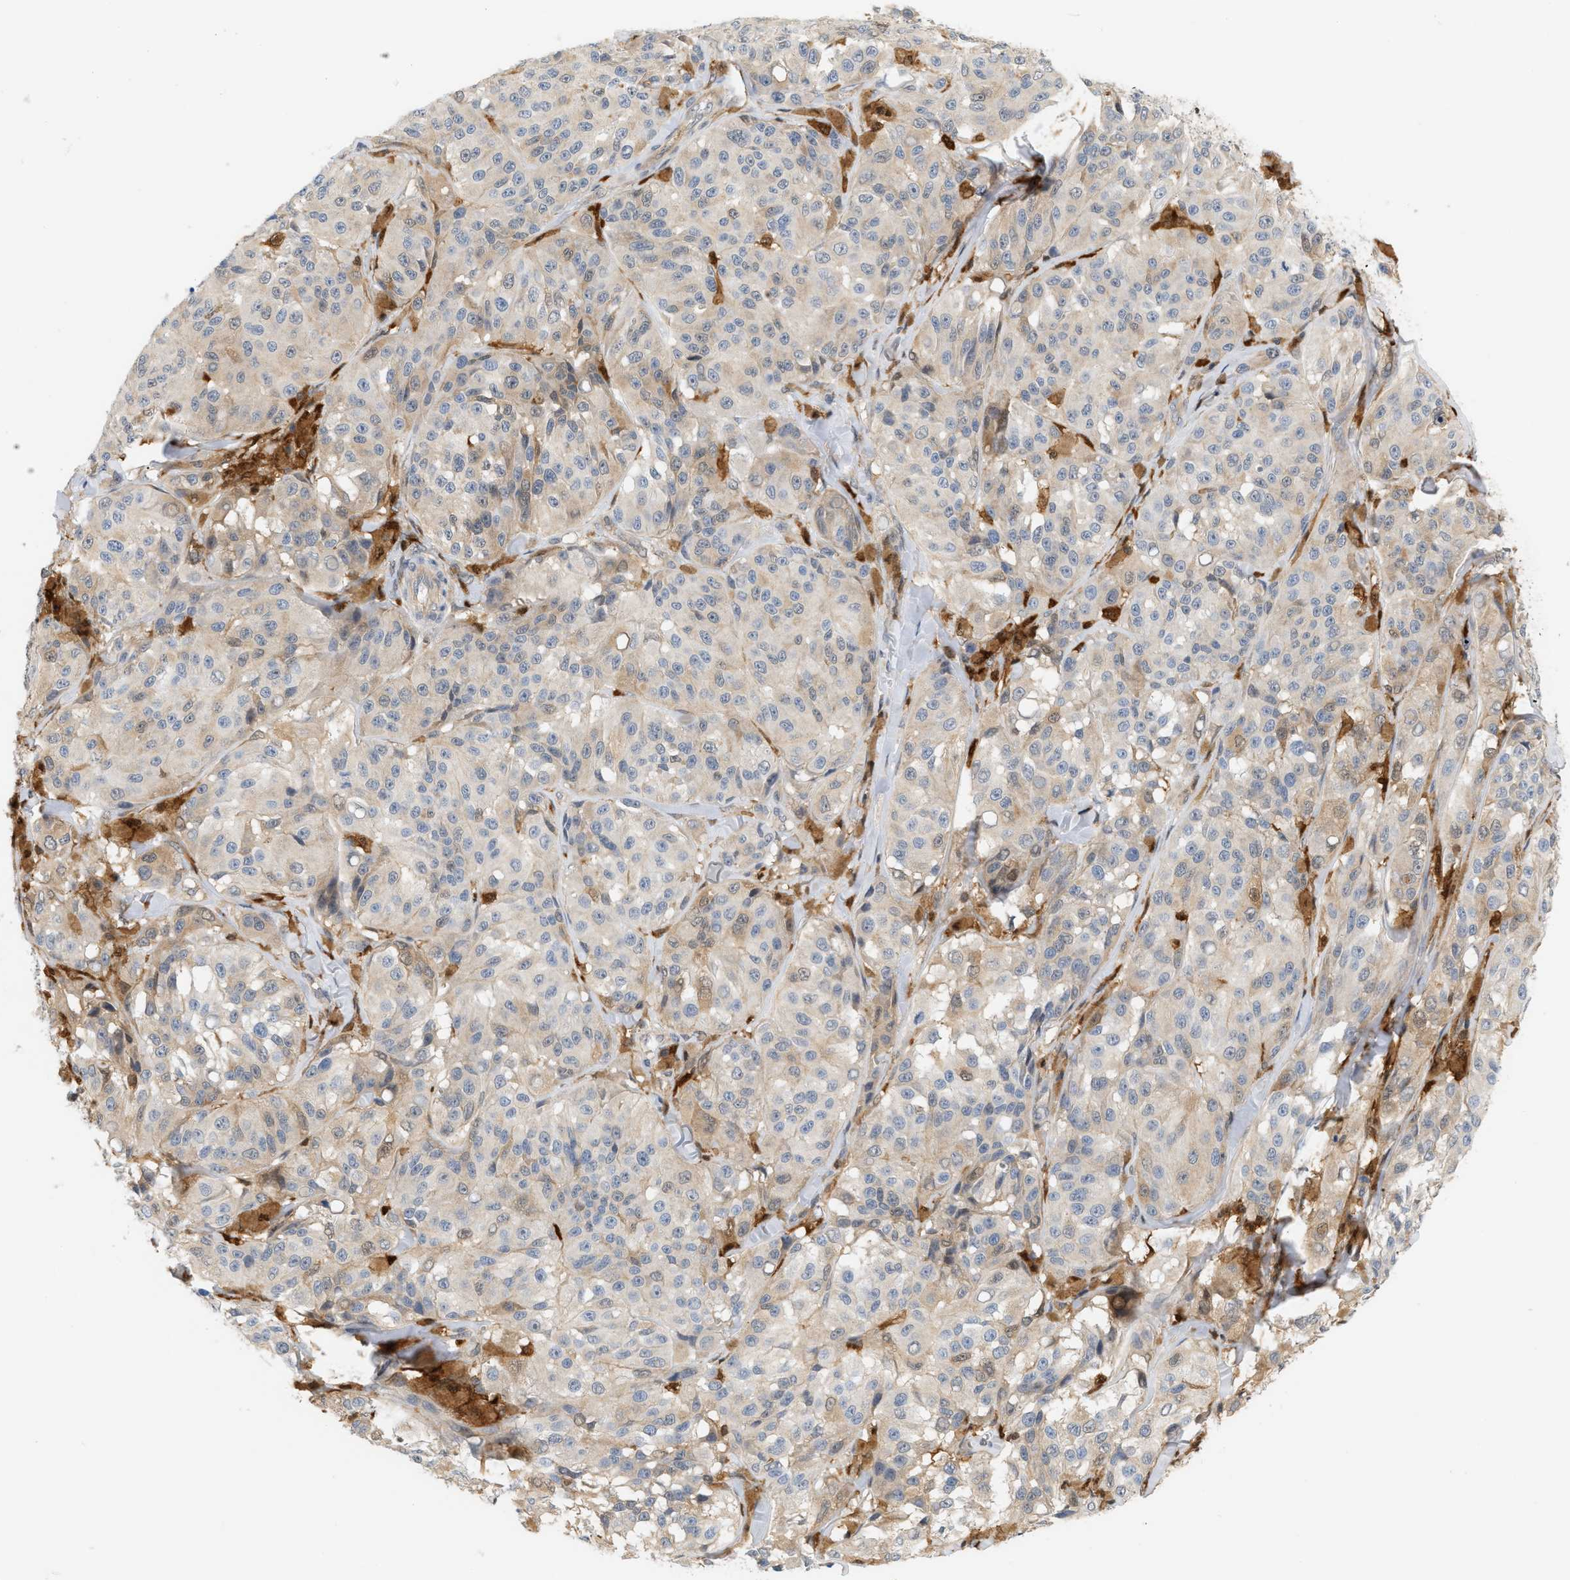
{"staining": {"intensity": "weak", "quantity": "25%-75%", "location": "cytoplasmic/membranous"}, "tissue": "melanoma", "cell_type": "Tumor cells", "image_type": "cancer", "snomed": [{"axis": "morphology", "description": "Malignant melanoma, NOS"}, {"axis": "topography", "description": "Skin"}], "caption": "Protein staining by immunohistochemistry reveals weak cytoplasmic/membranous staining in about 25%-75% of tumor cells in malignant melanoma.", "gene": "PYCARD", "patient": {"sex": "male", "age": 84}}